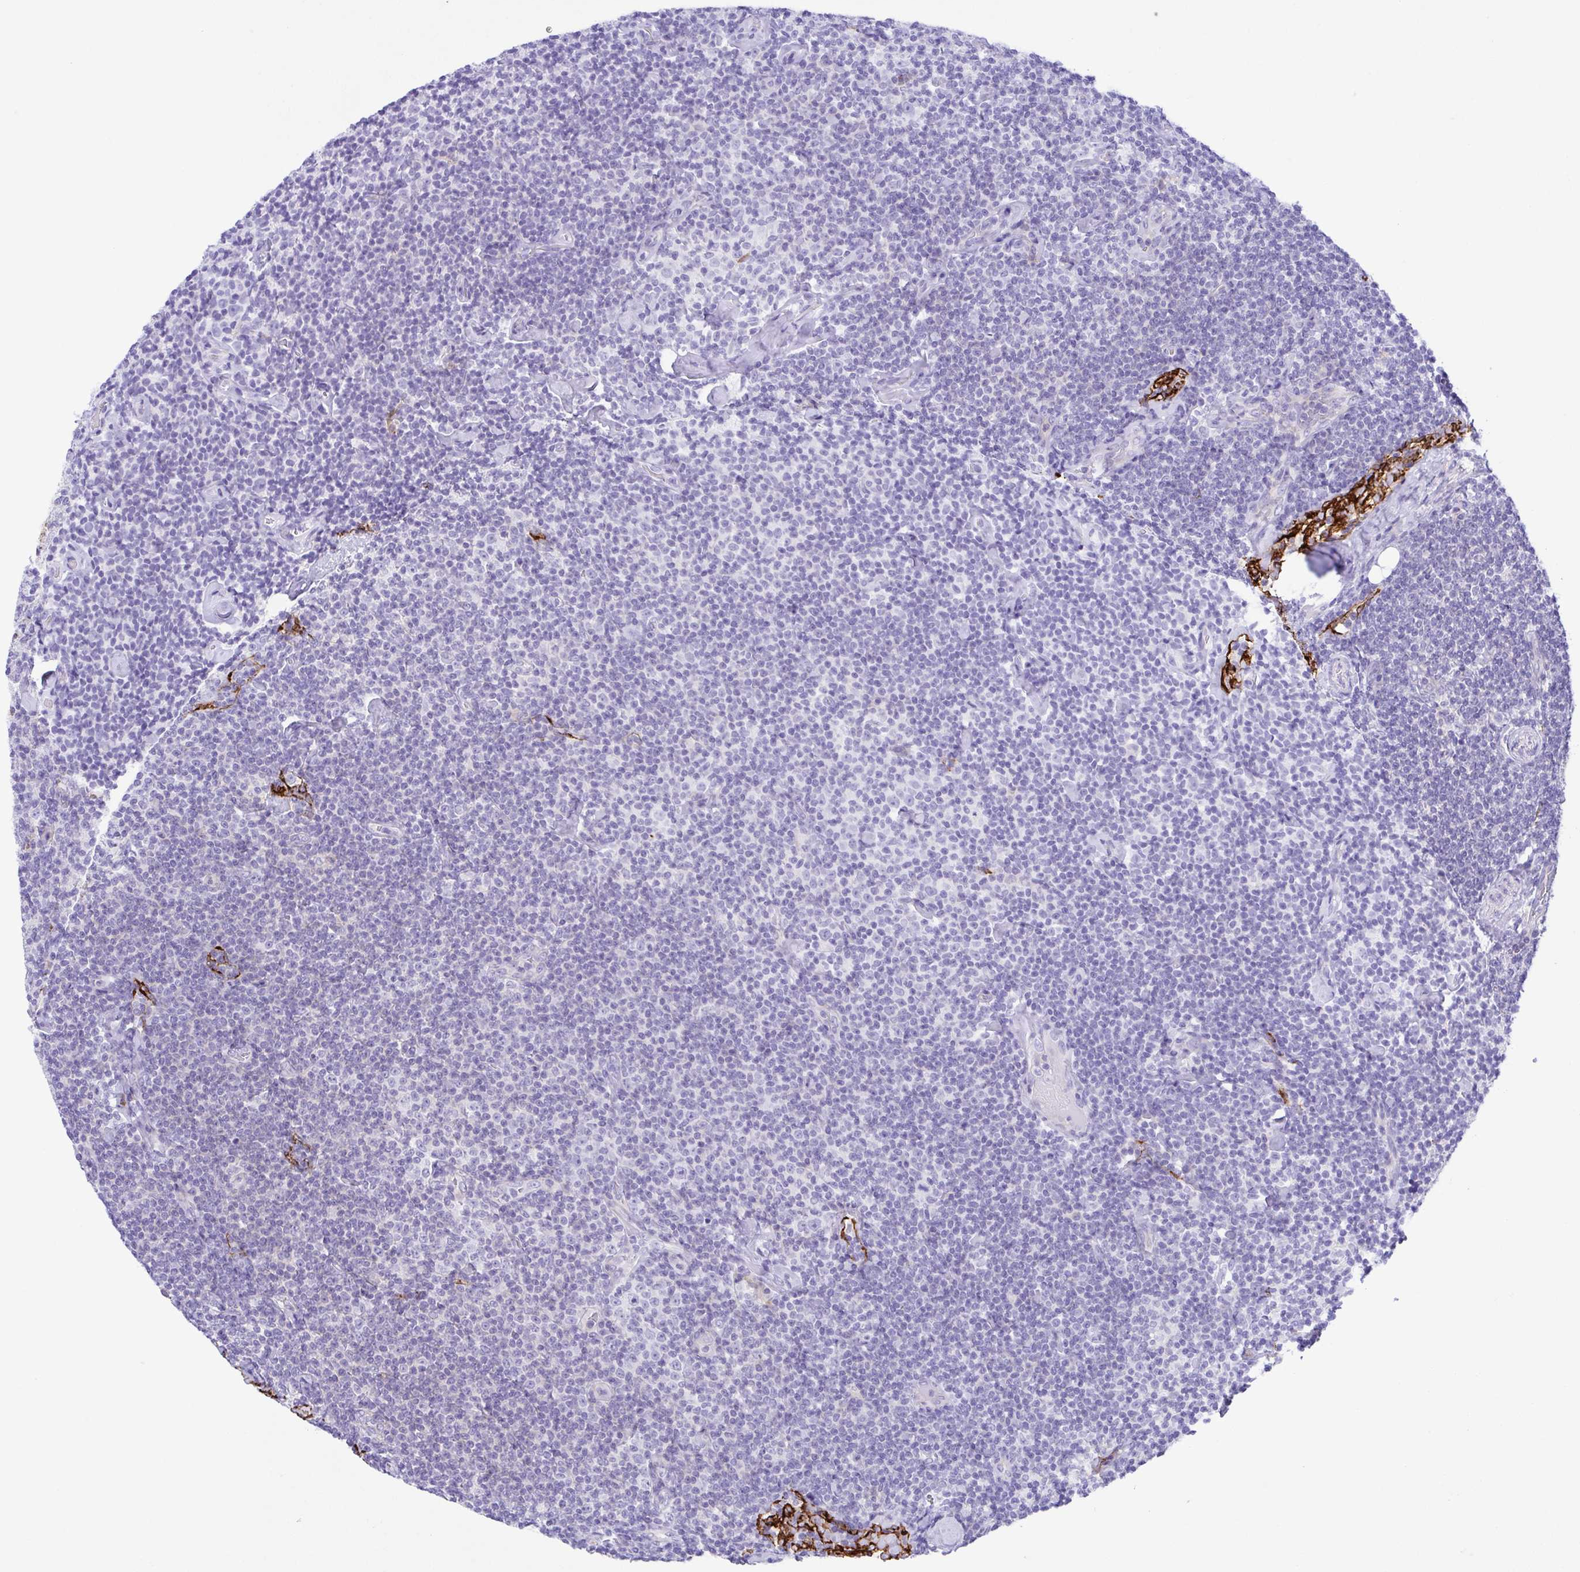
{"staining": {"intensity": "negative", "quantity": "none", "location": "none"}, "tissue": "lymphoma", "cell_type": "Tumor cells", "image_type": "cancer", "snomed": [{"axis": "morphology", "description": "Malignant lymphoma, non-Hodgkin's type, Low grade"}, {"axis": "topography", "description": "Lymph node"}], "caption": "Malignant lymphoma, non-Hodgkin's type (low-grade) was stained to show a protein in brown. There is no significant positivity in tumor cells.", "gene": "GPR182", "patient": {"sex": "male", "age": 81}}